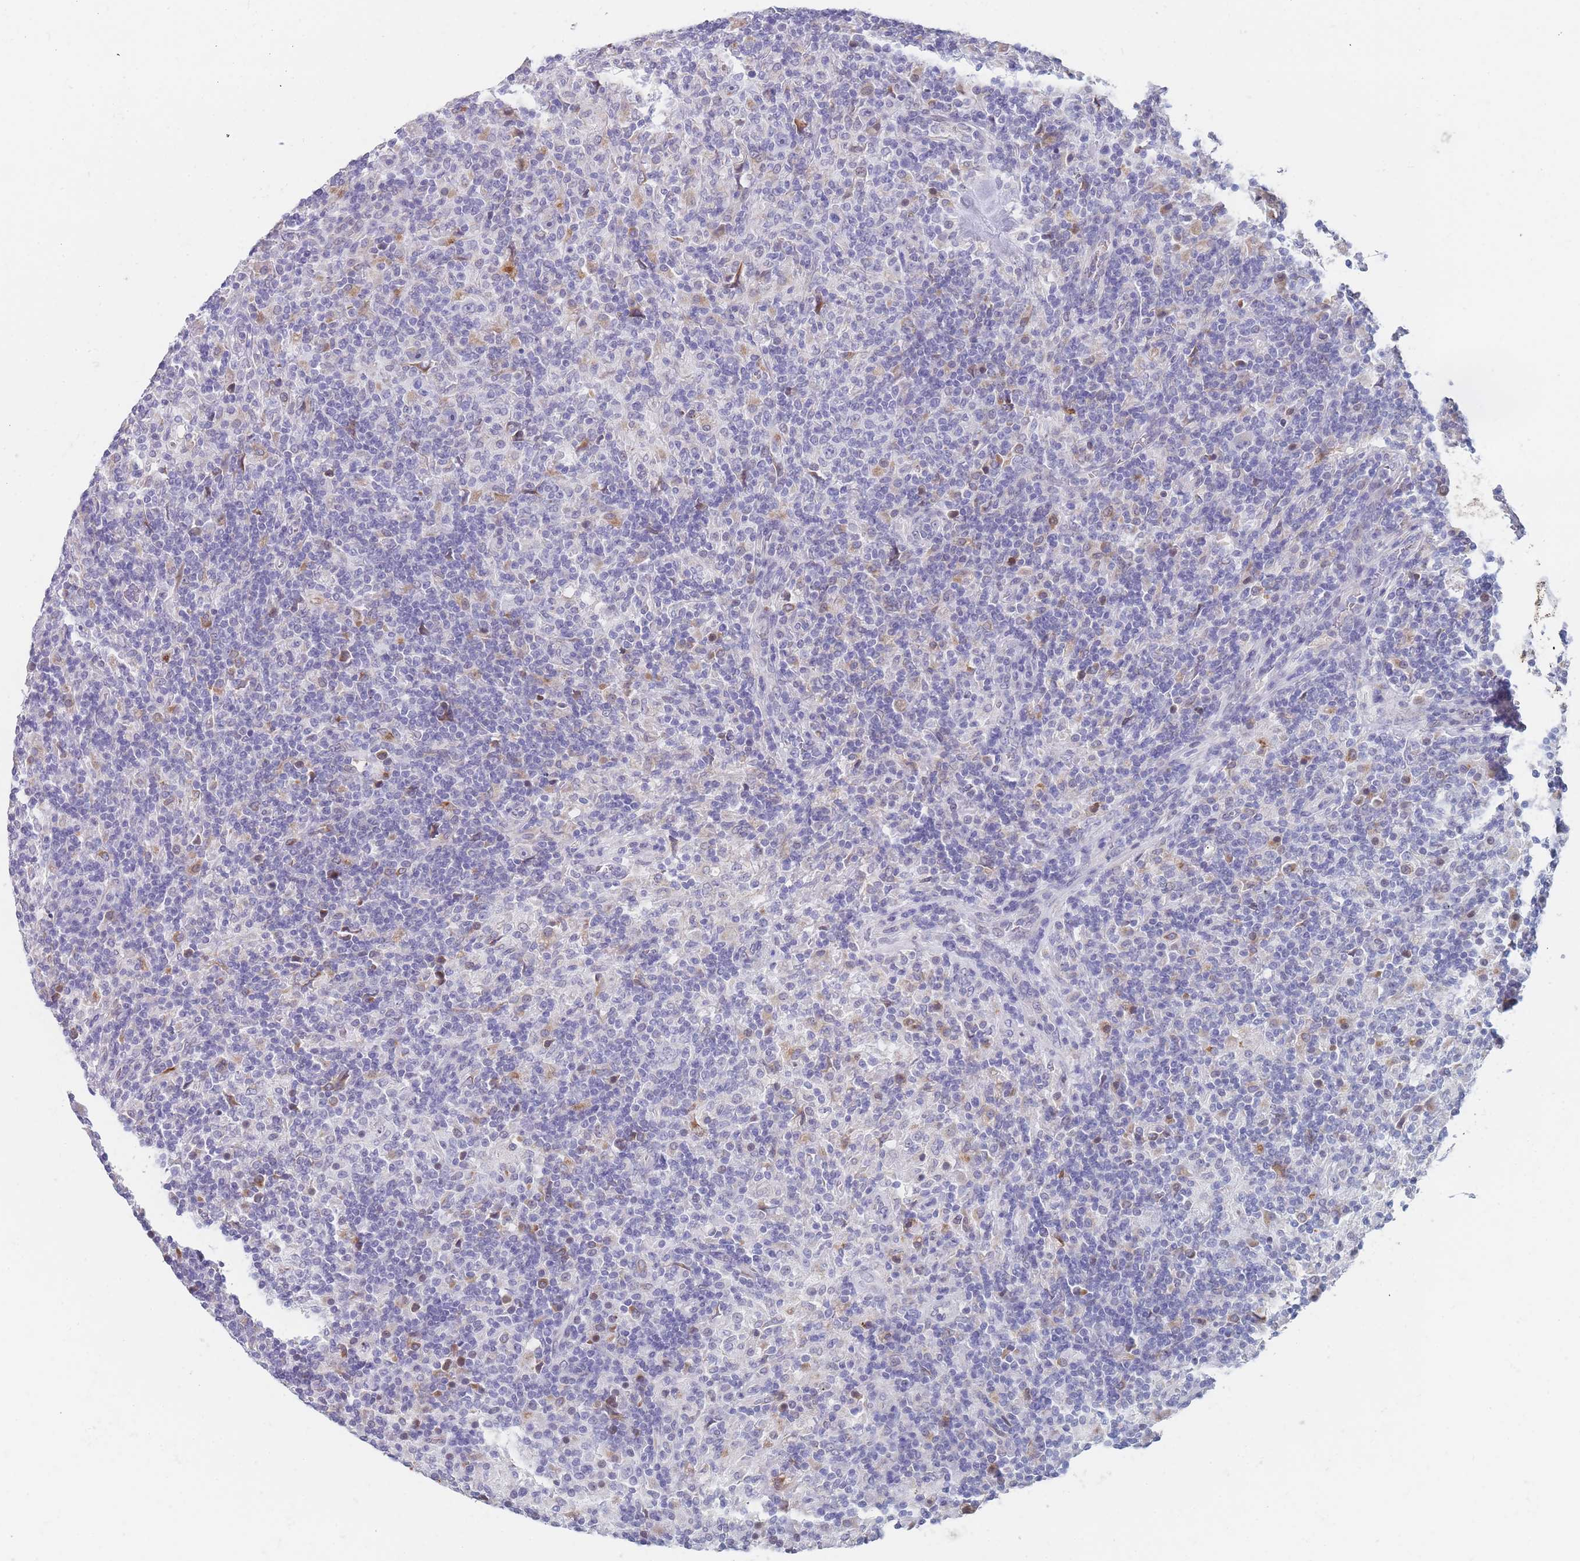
{"staining": {"intensity": "negative", "quantity": "none", "location": "none"}, "tissue": "lymphoma", "cell_type": "Tumor cells", "image_type": "cancer", "snomed": [{"axis": "morphology", "description": "Hodgkin's disease, NOS"}, {"axis": "topography", "description": "Lymph node"}], "caption": "This is an immunohistochemistry micrograph of human lymphoma. There is no staining in tumor cells.", "gene": "TMED10", "patient": {"sex": "male", "age": 70}}